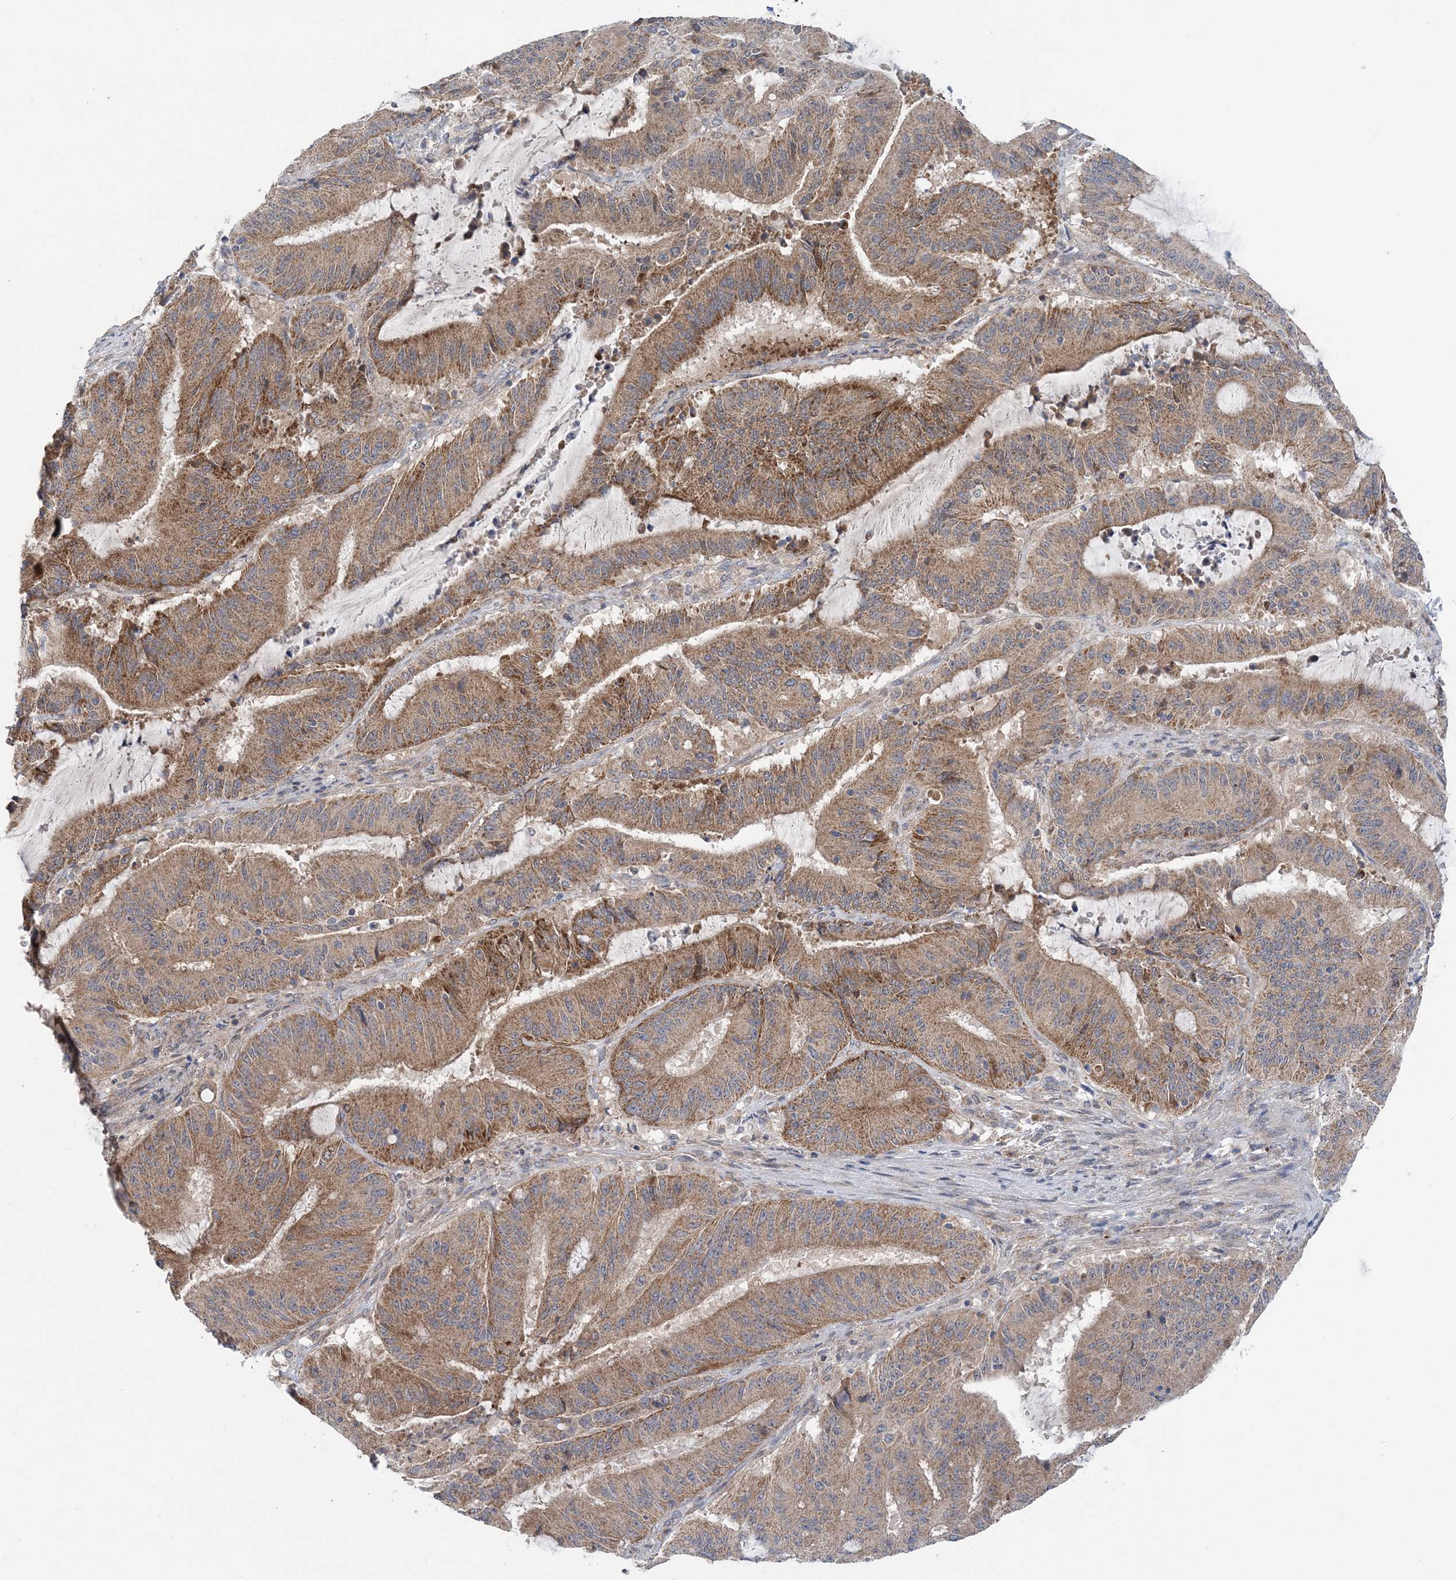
{"staining": {"intensity": "moderate", "quantity": ">75%", "location": "cytoplasmic/membranous"}, "tissue": "liver cancer", "cell_type": "Tumor cells", "image_type": "cancer", "snomed": [{"axis": "morphology", "description": "Normal tissue, NOS"}, {"axis": "morphology", "description": "Cholangiocarcinoma"}, {"axis": "topography", "description": "Liver"}, {"axis": "topography", "description": "Peripheral nerve tissue"}], "caption": "The histopathology image displays staining of liver cancer (cholangiocarcinoma), revealing moderate cytoplasmic/membranous protein positivity (brown color) within tumor cells.", "gene": "COPE", "patient": {"sex": "female", "age": 73}}